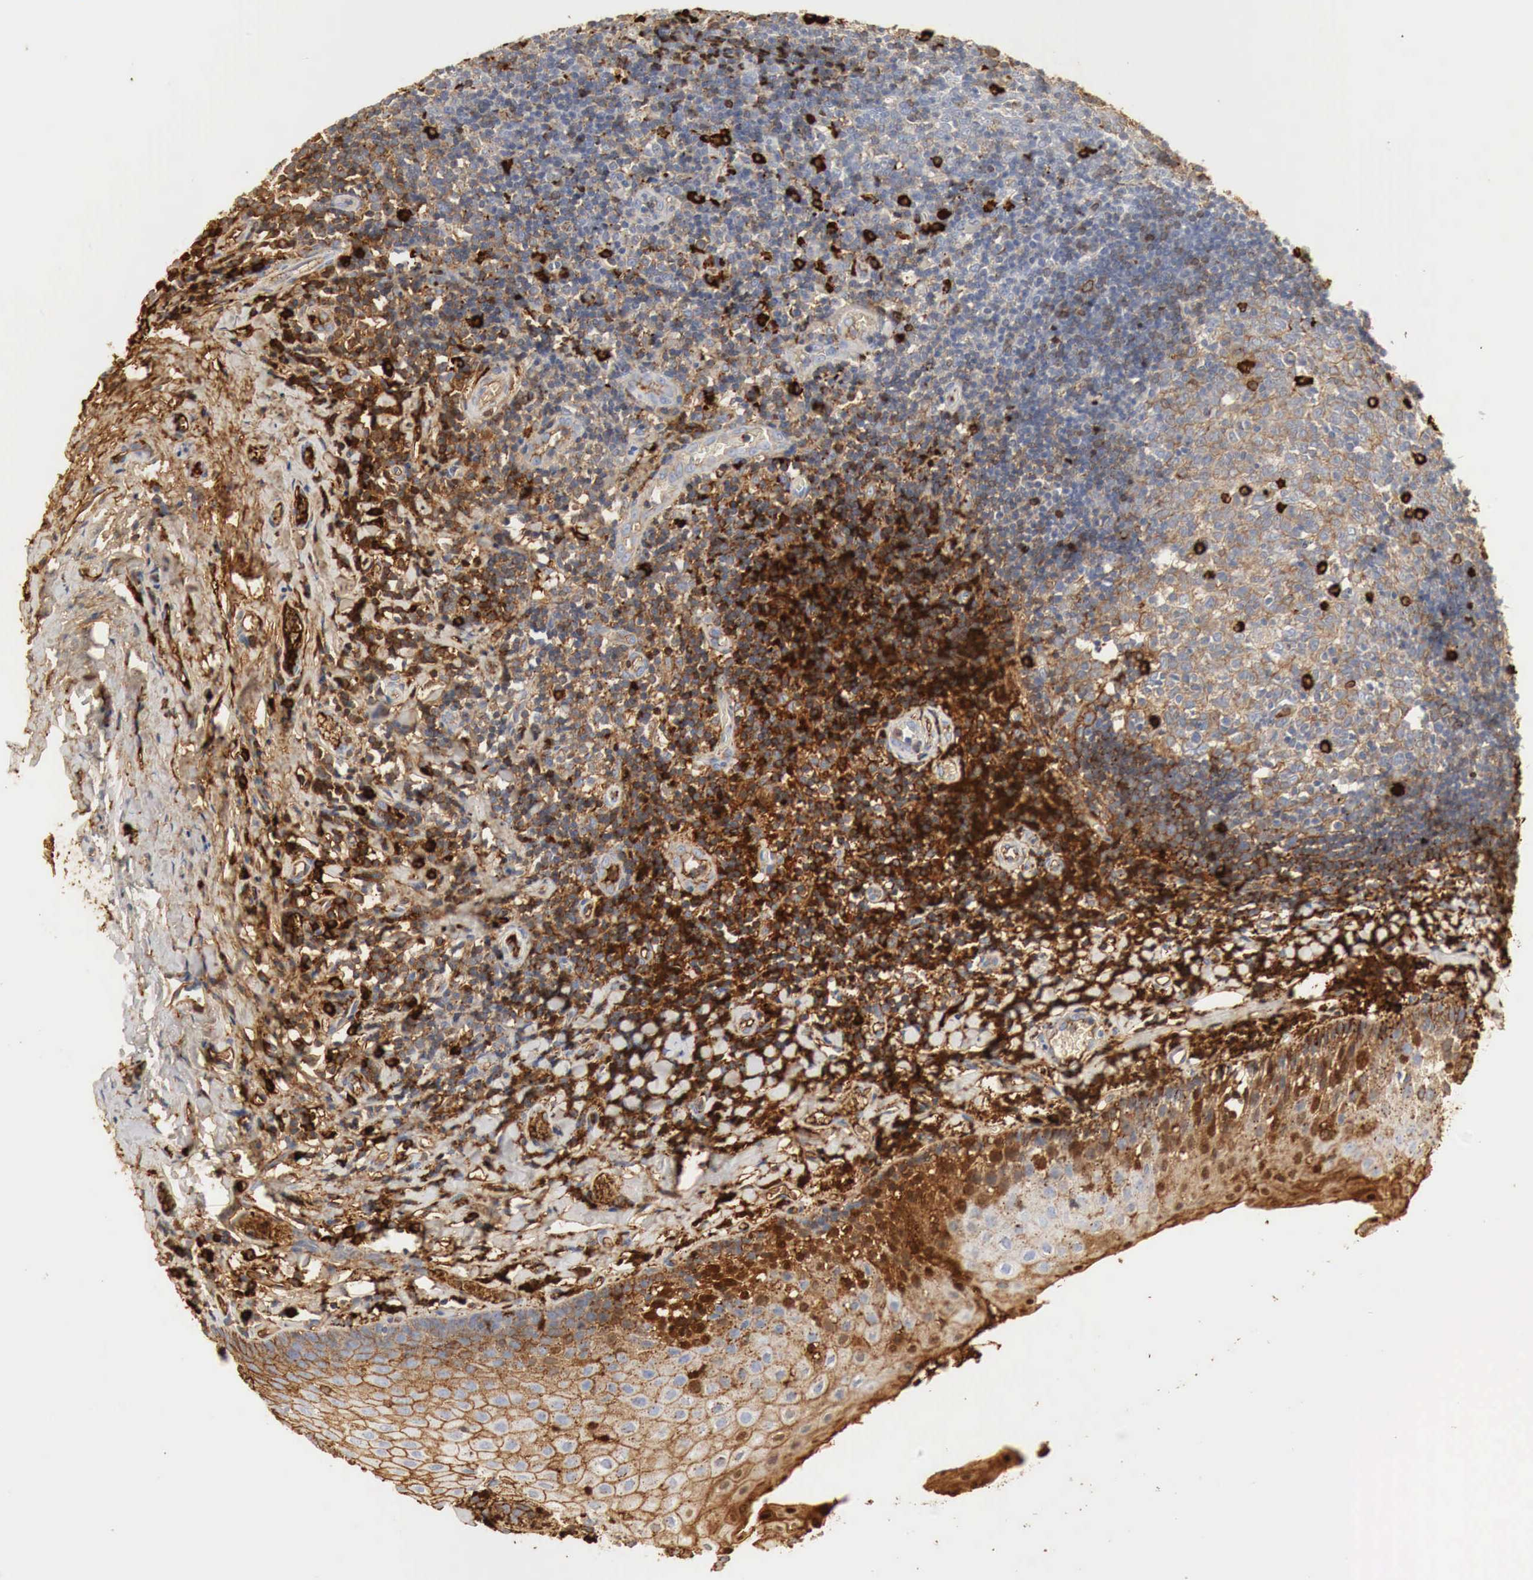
{"staining": {"intensity": "strong", "quantity": "25%-75%", "location": "cytoplasmic/membranous"}, "tissue": "tonsil", "cell_type": "Germinal center cells", "image_type": "normal", "snomed": [{"axis": "morphology", "description": "Normal tissue, NOS"}, {"axis": "topography", "description": "Tonsil"}], "caption": "Human tonsil stained with a brown dye displays strong cytoplasmic/membranous positive expression in about 25%-75% of germinal center cells.", "gene": "IGLC3", "patient": {"sex": "female", "age": 41}}